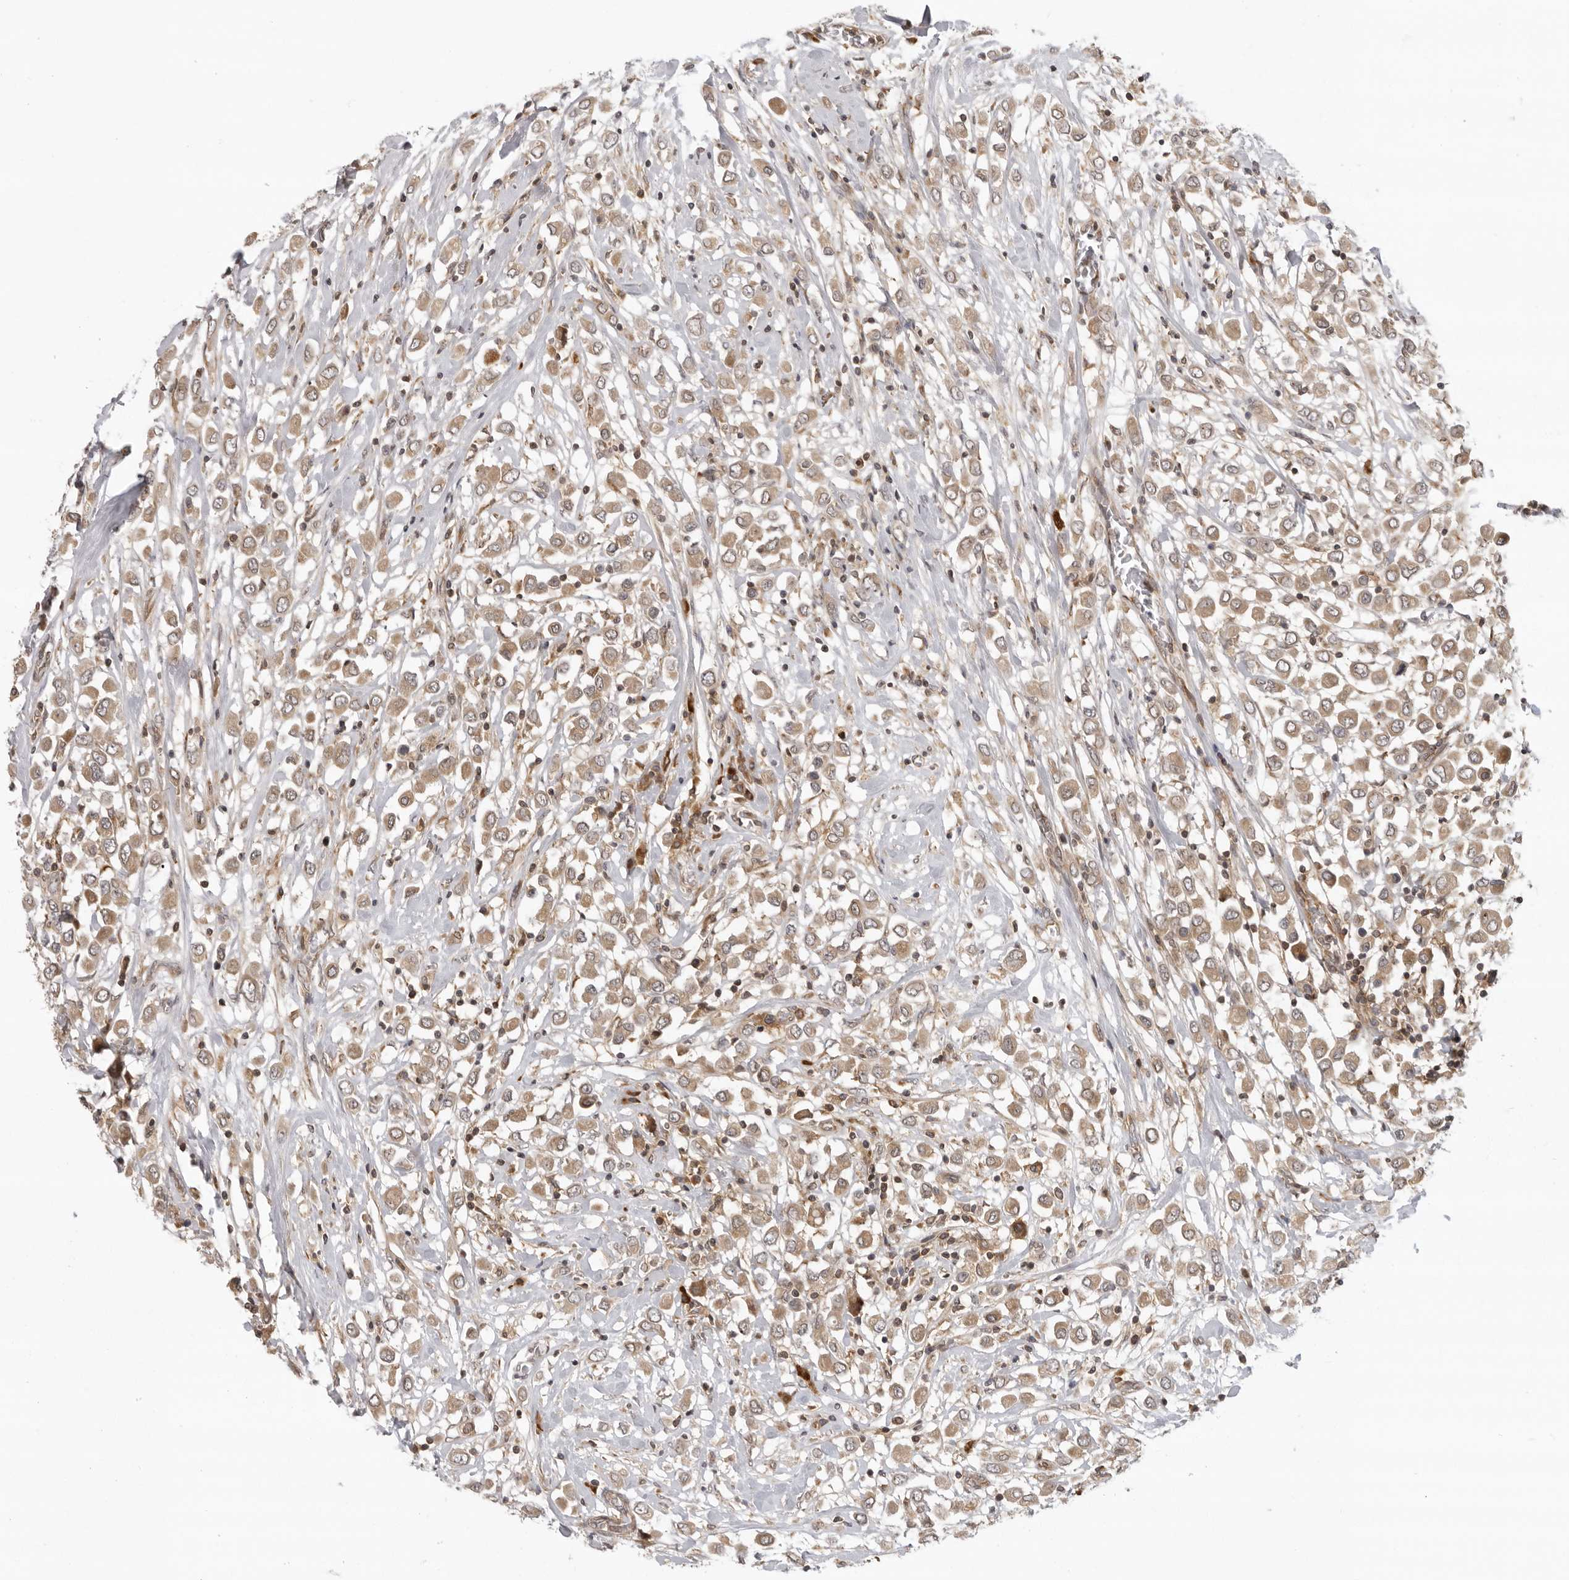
{"staining": {"intensity": "moderate", "quantity": ">75%", "location": "cytoplasmic/membranous"}, "tissue": "breast cancer", "cell_type": "Tumor cells", "image_type": "cancer", "snomed": [{"axis": "morphology", "description": "Duct carcinoma"}, {"axis": "topography", "description": "Breast"}], "caption": "A histopathology image of human breast intraductal carcinoma stained for a protein displays moderate cytoplasmic/membranous brown staining in tumor cells.", "gene": "PRRC2A", "patient": {"sex": "female", "age": 61}}